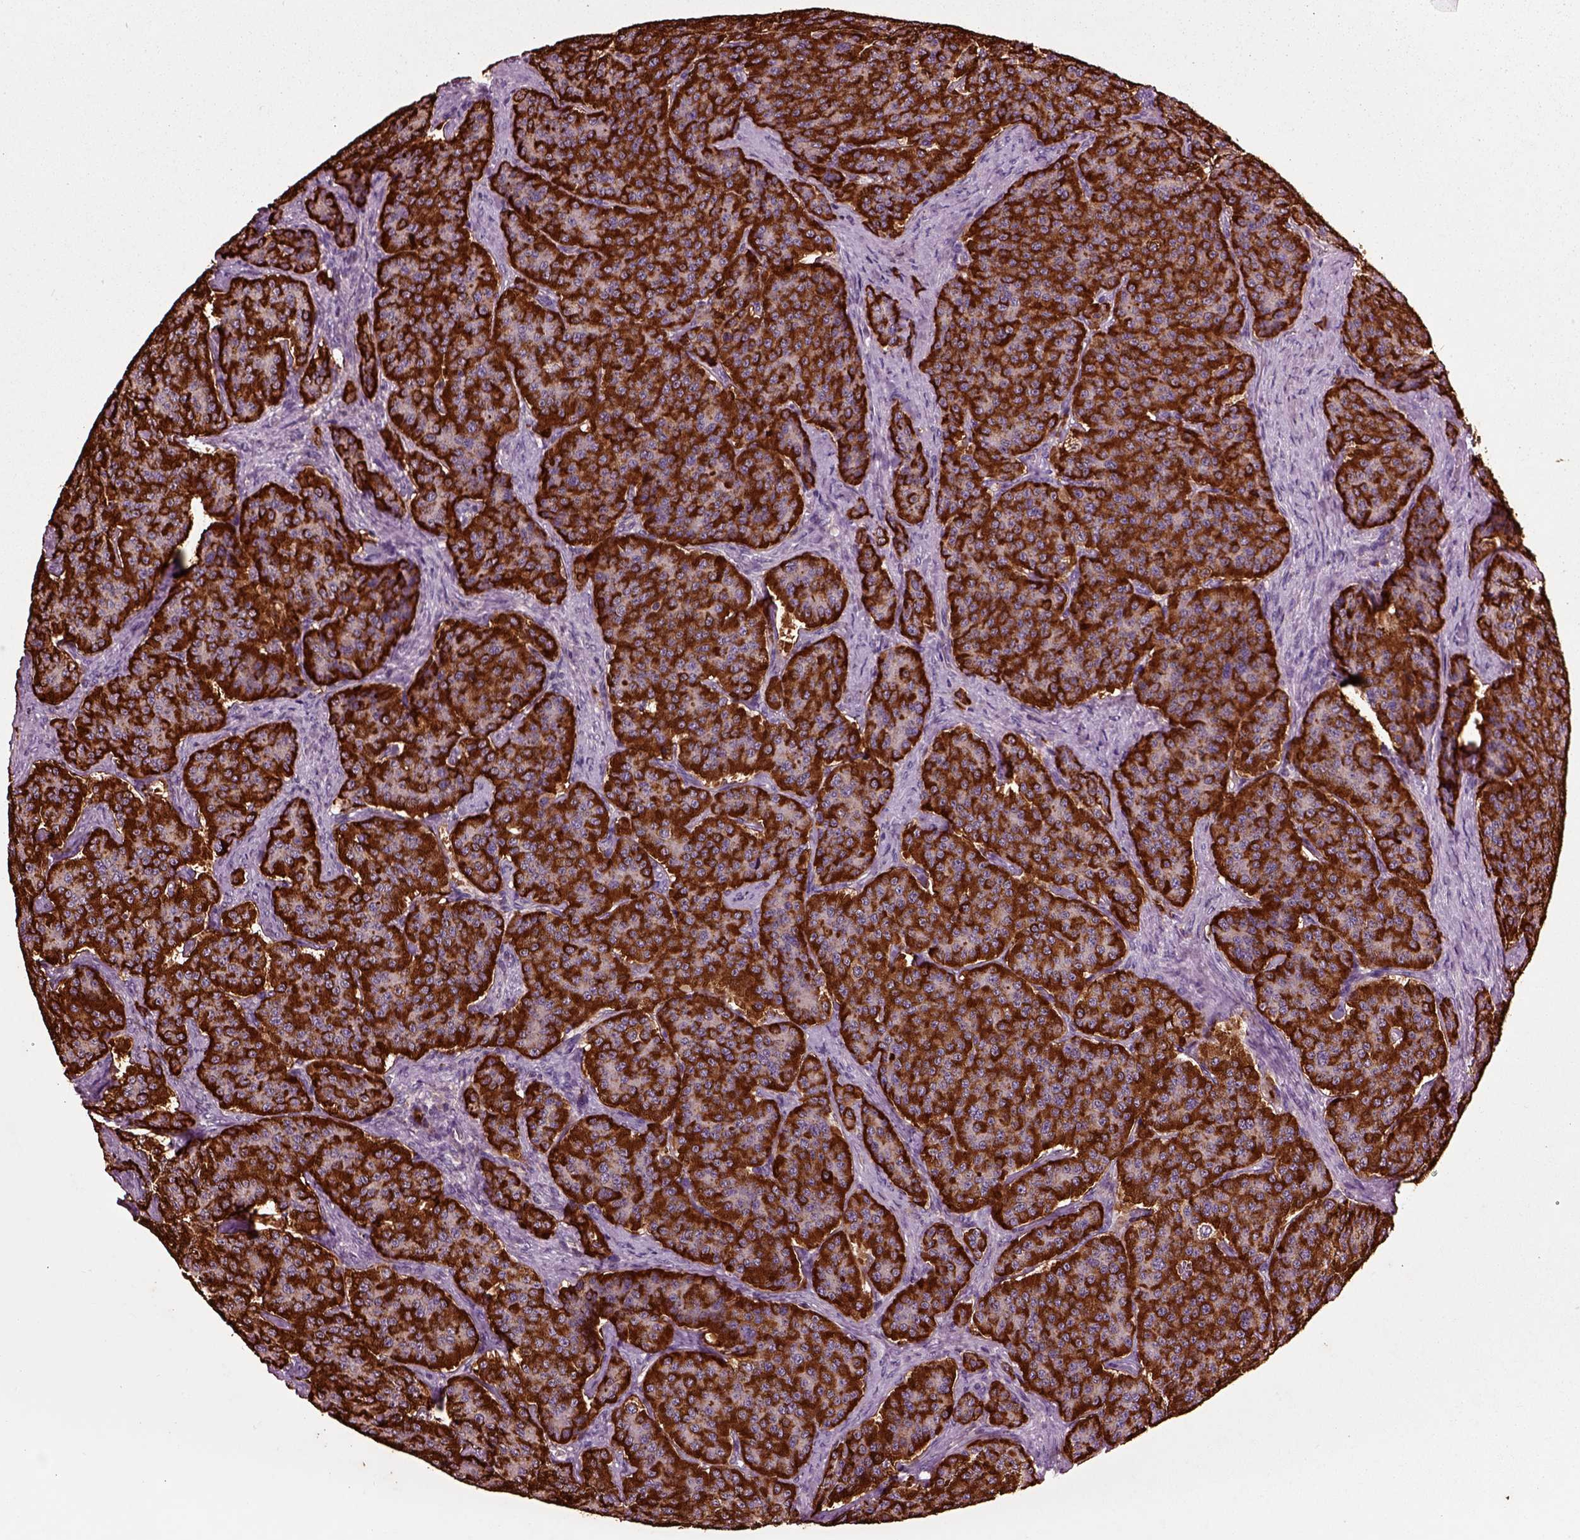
{"staining": {"intensity": "strong", "quantity": ">75%", "location": "cytoplasmic/membranous"}, "tissue": "carcinoid", "cell_type": "Tumor cells", "image_type": "cancer", "snomed": [{"axis": "morphology", "description": "Carcinoid, malignant, NOS"}, {"axis": "topography", "description": "Small intestine"}], "caption": "Immunohistochemistry of human malignant carcinoid demonstrates high levels of strong cytoplasmic/membranous positivity in about >75% of tumor cells.", "gene": "CHGB", "patient": {"sex": "female", "age": 58}}